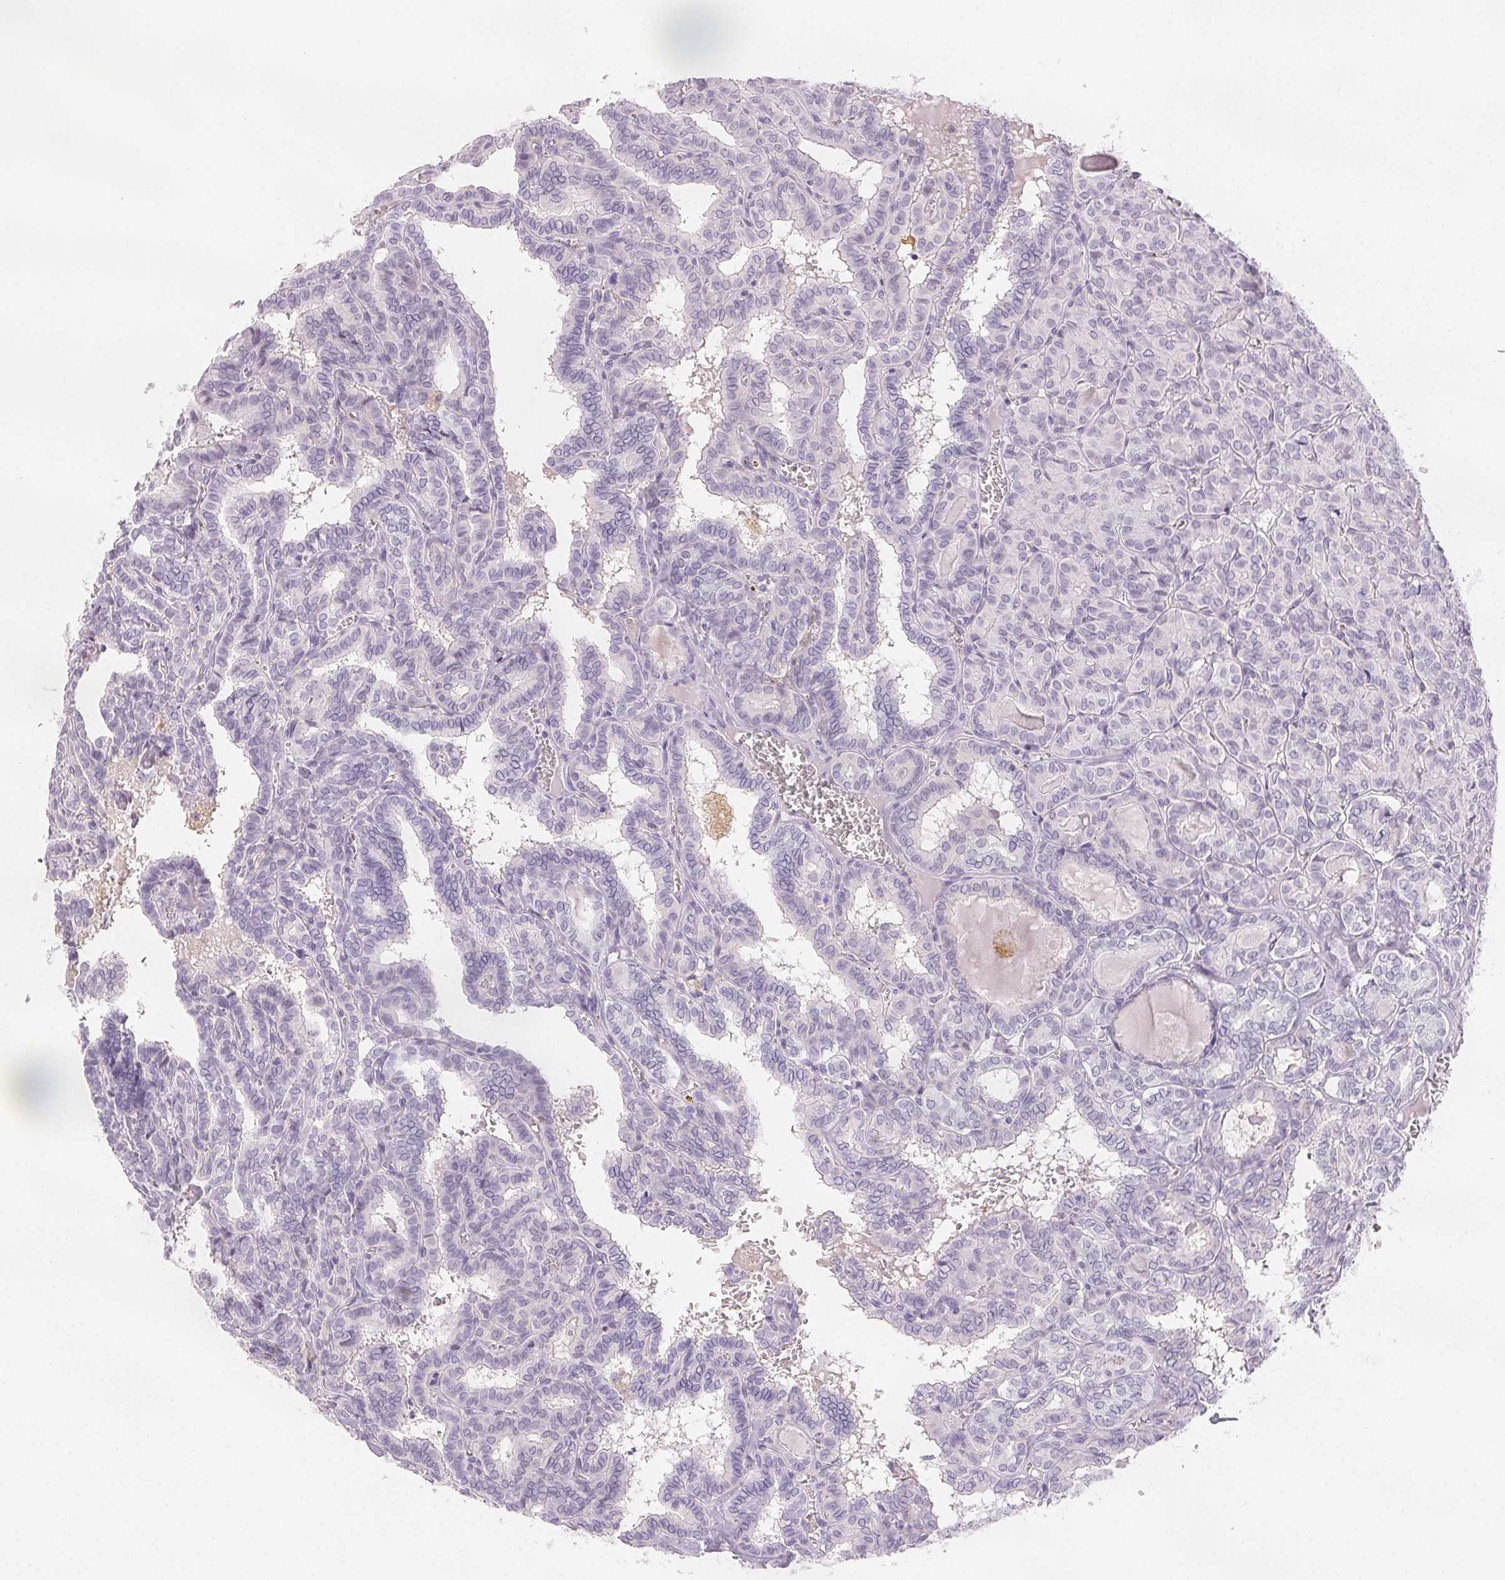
{"staining": {"intensity": "negative", "quantity": "none", "location": "none"}, "tissue": "thyroid cancer", "cell_type": "Tumor cells", "image_type": "cancer", "snomed": [{"axis": "morphology", "description": "Papillary adenocarcinoma, NOS"}, {"axis": "topography", "description": "Thyroid gland"}], "caption": "This is an IHC micrograph of thyroid cancer. There is no expression in tumor cells.", "gene": "BPIFB2", "patient": {"sex": "female", "age": 39}}